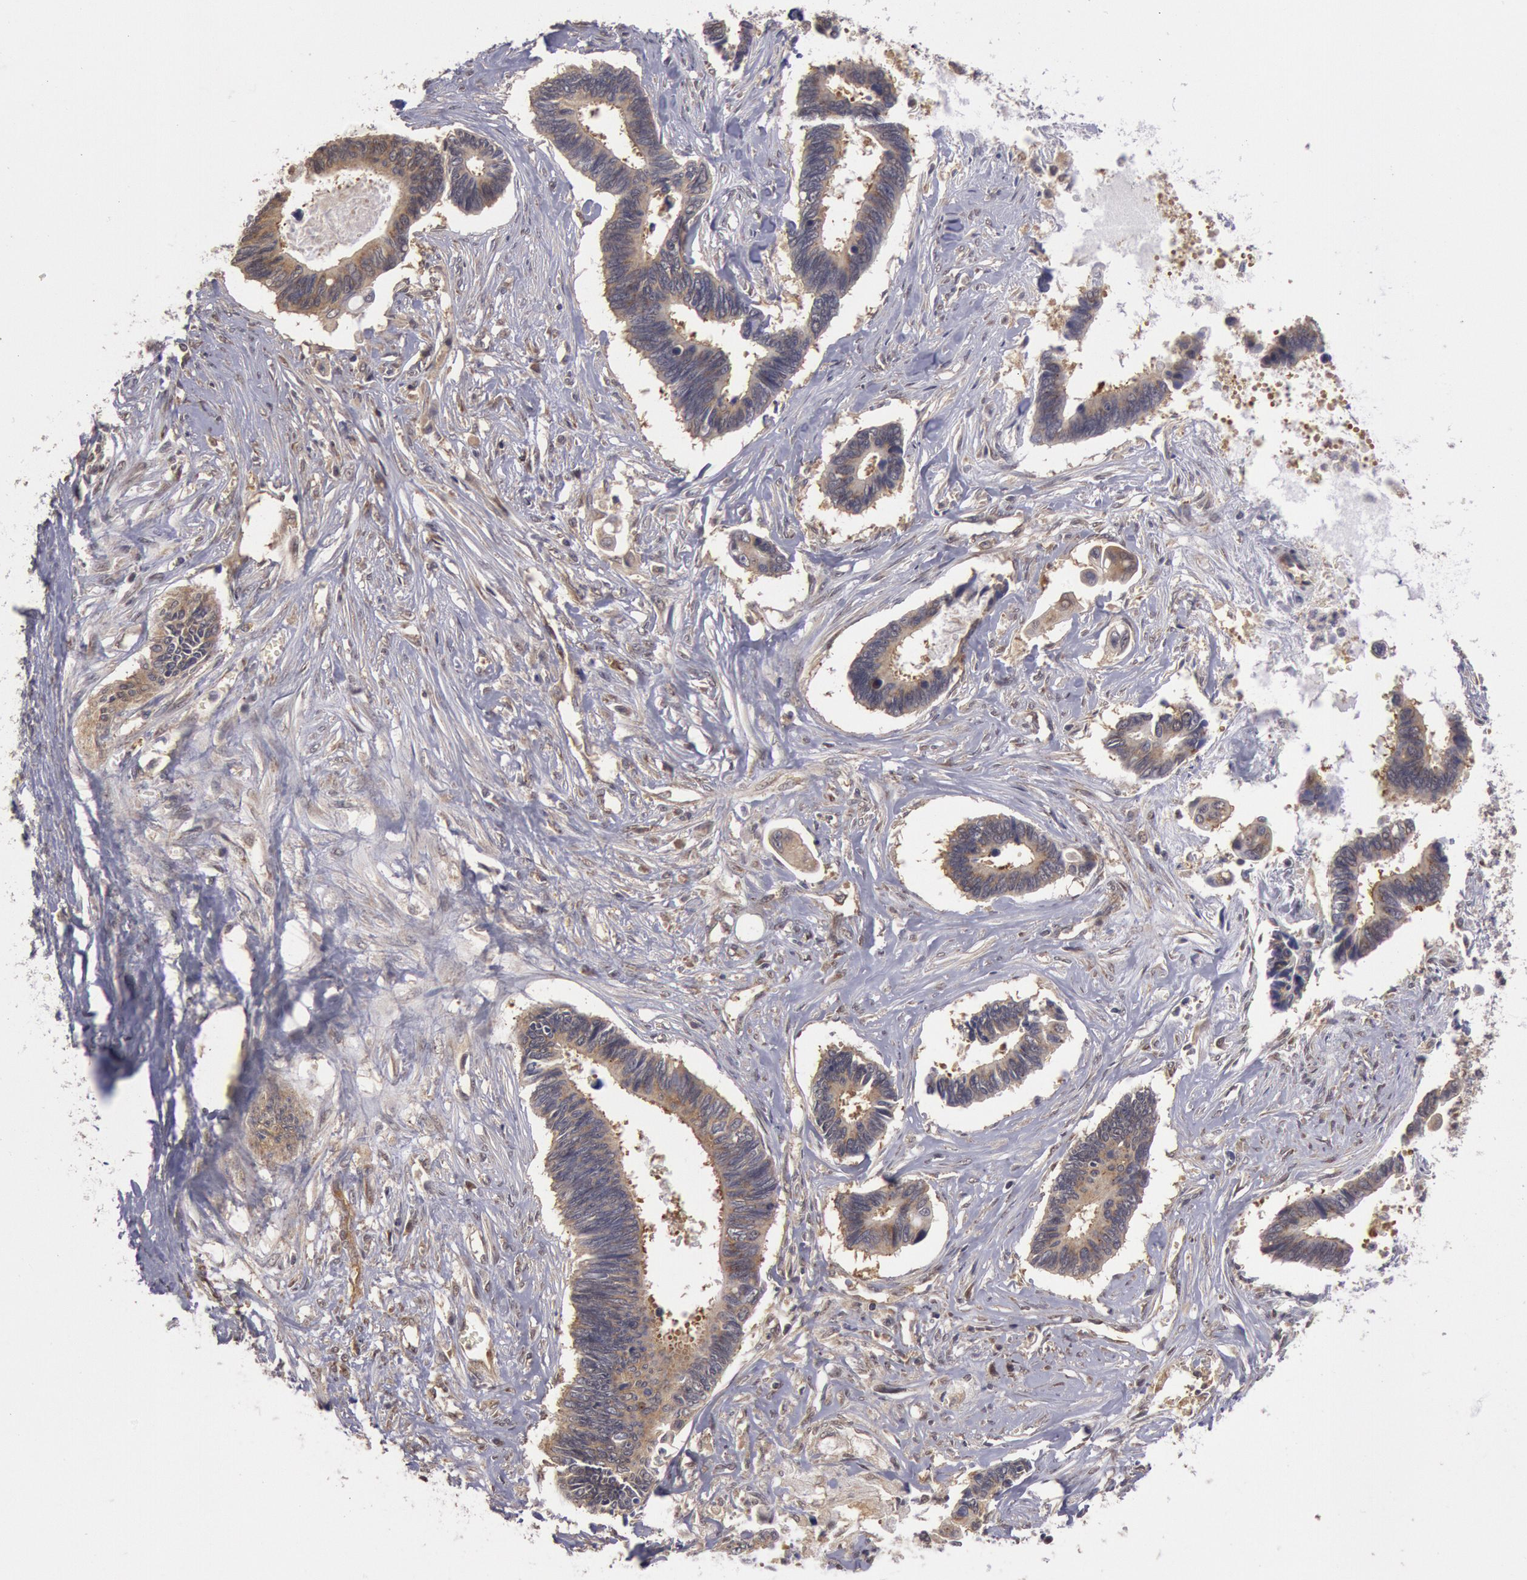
{"staining": {"intensity": "moderate", "quantity": ">75%", "location": "cytoplasmic/membranous"}, "tissue": "pancreatic cancer", "cell_type": "Tumor cells", "image_type": "cancer", "snomed": [{"axis": "morphology", "description": "Adenocarcinoma, NOS"}, {"axis": "topography", "description": "Pancreas"}], "caption": "A brown stain shows moderate cytoplasmic/membranous positivity of a protein in human pancreatic adenocarcinoma tumor cells.", "gene": "USP14", "patient": {"sex": "female", "age": 70}}